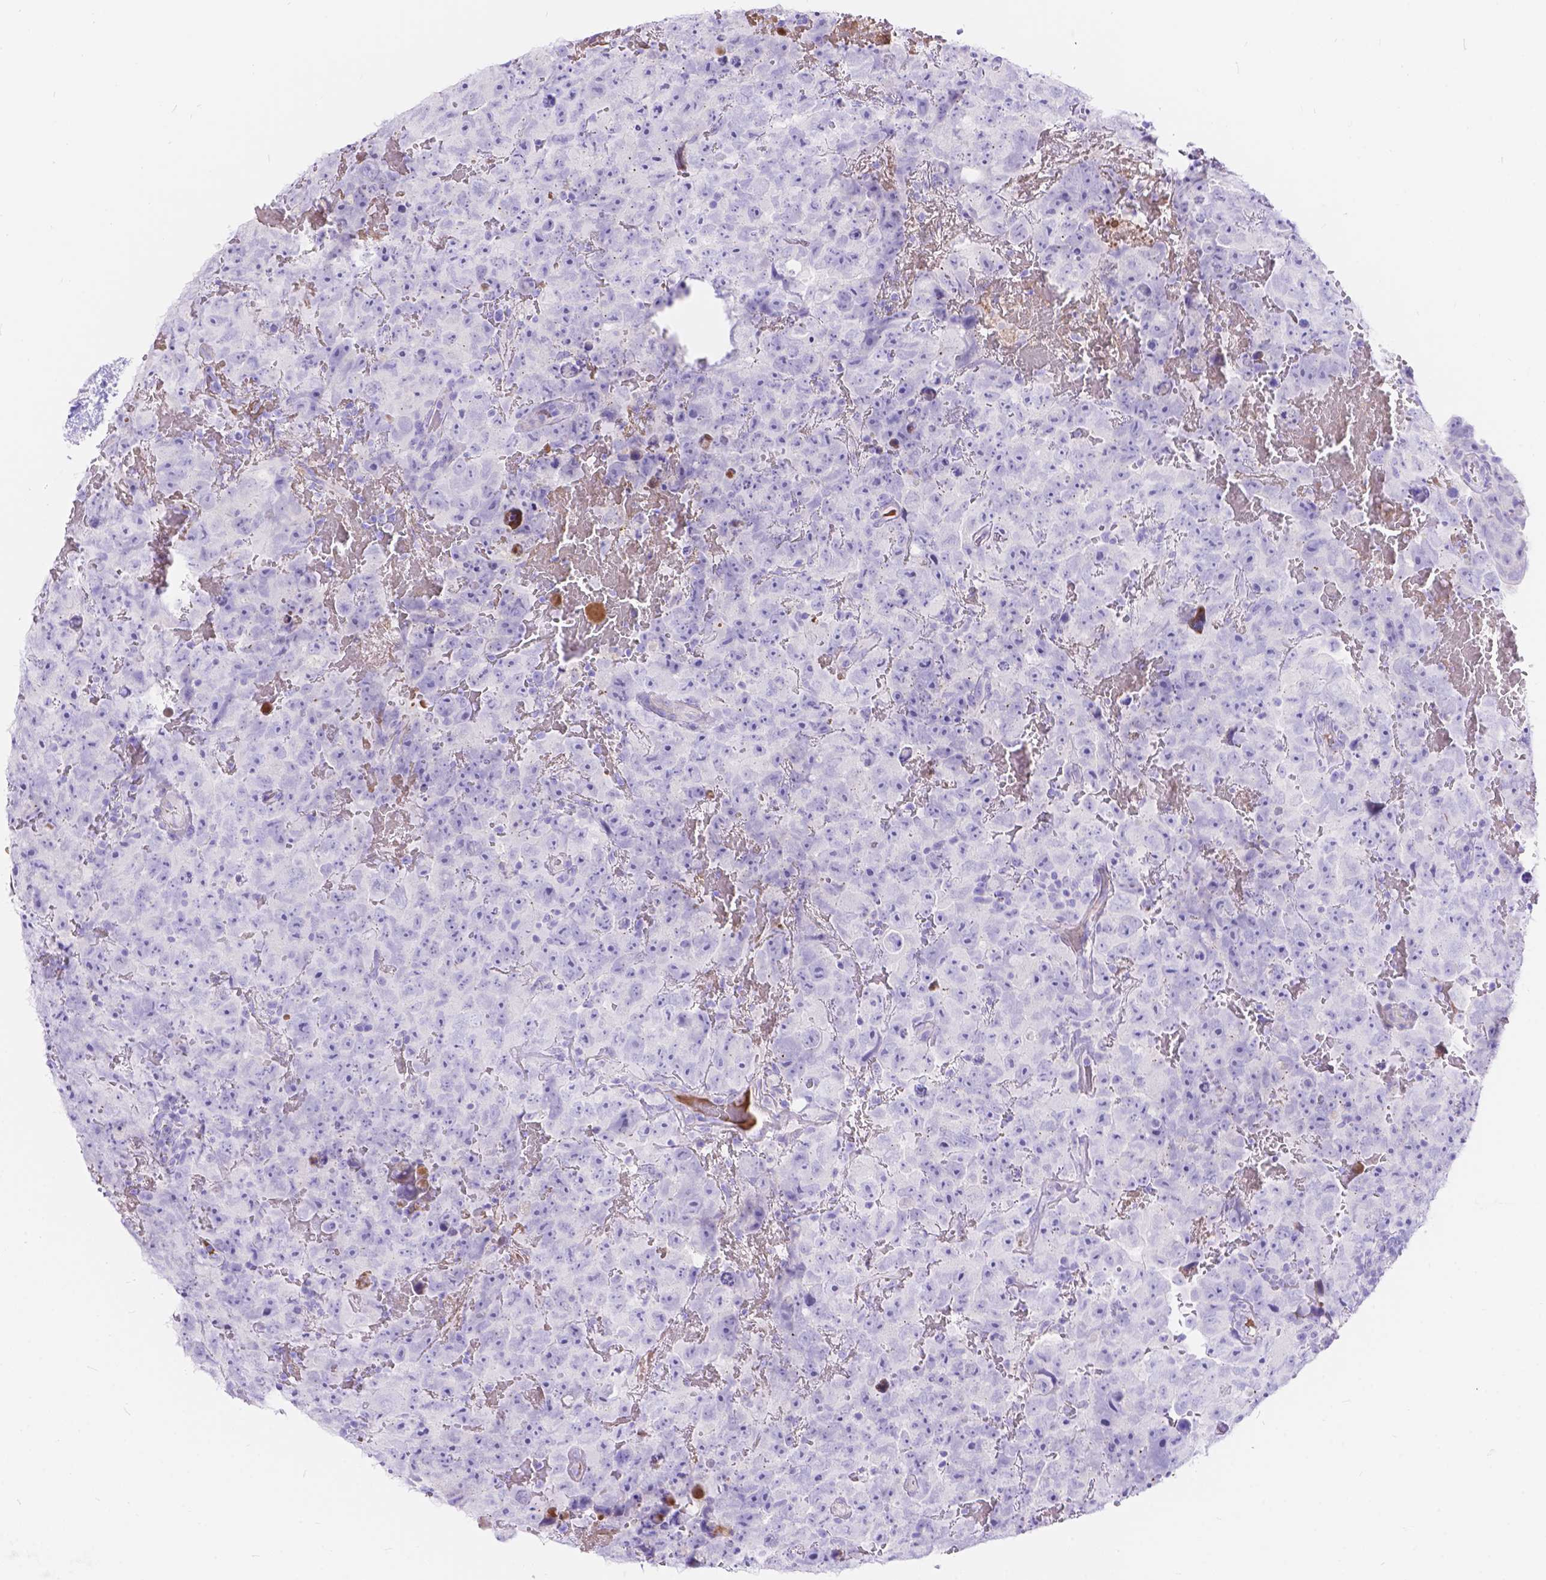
{"staining": {"intensity": "negative", "quantity": "none", "location": "none"}, "tissue": "testis cancer", "cell_type": "Tumor cells", "image_type": "cancer", "snomed": [{"axis": "morphology", "description": "Normal tissue, NOS"}, {"axis": "morphology", "description": "Carcinoma, Embryonal, NOS"}, {"axis": "topography", "description": "Testis"}, {"axis": "topography", "description": "Epididymis"}], "caption": "DAB (3,3'-diaminobenzidine) immunohistochemical staining of human testis cancer demonstrates no significant positivity in tumor cells. (IHC, brightfield microscopy, high magnification).", "gene": "KLHL10", "patient": {"sex": "male", "age": 24}}